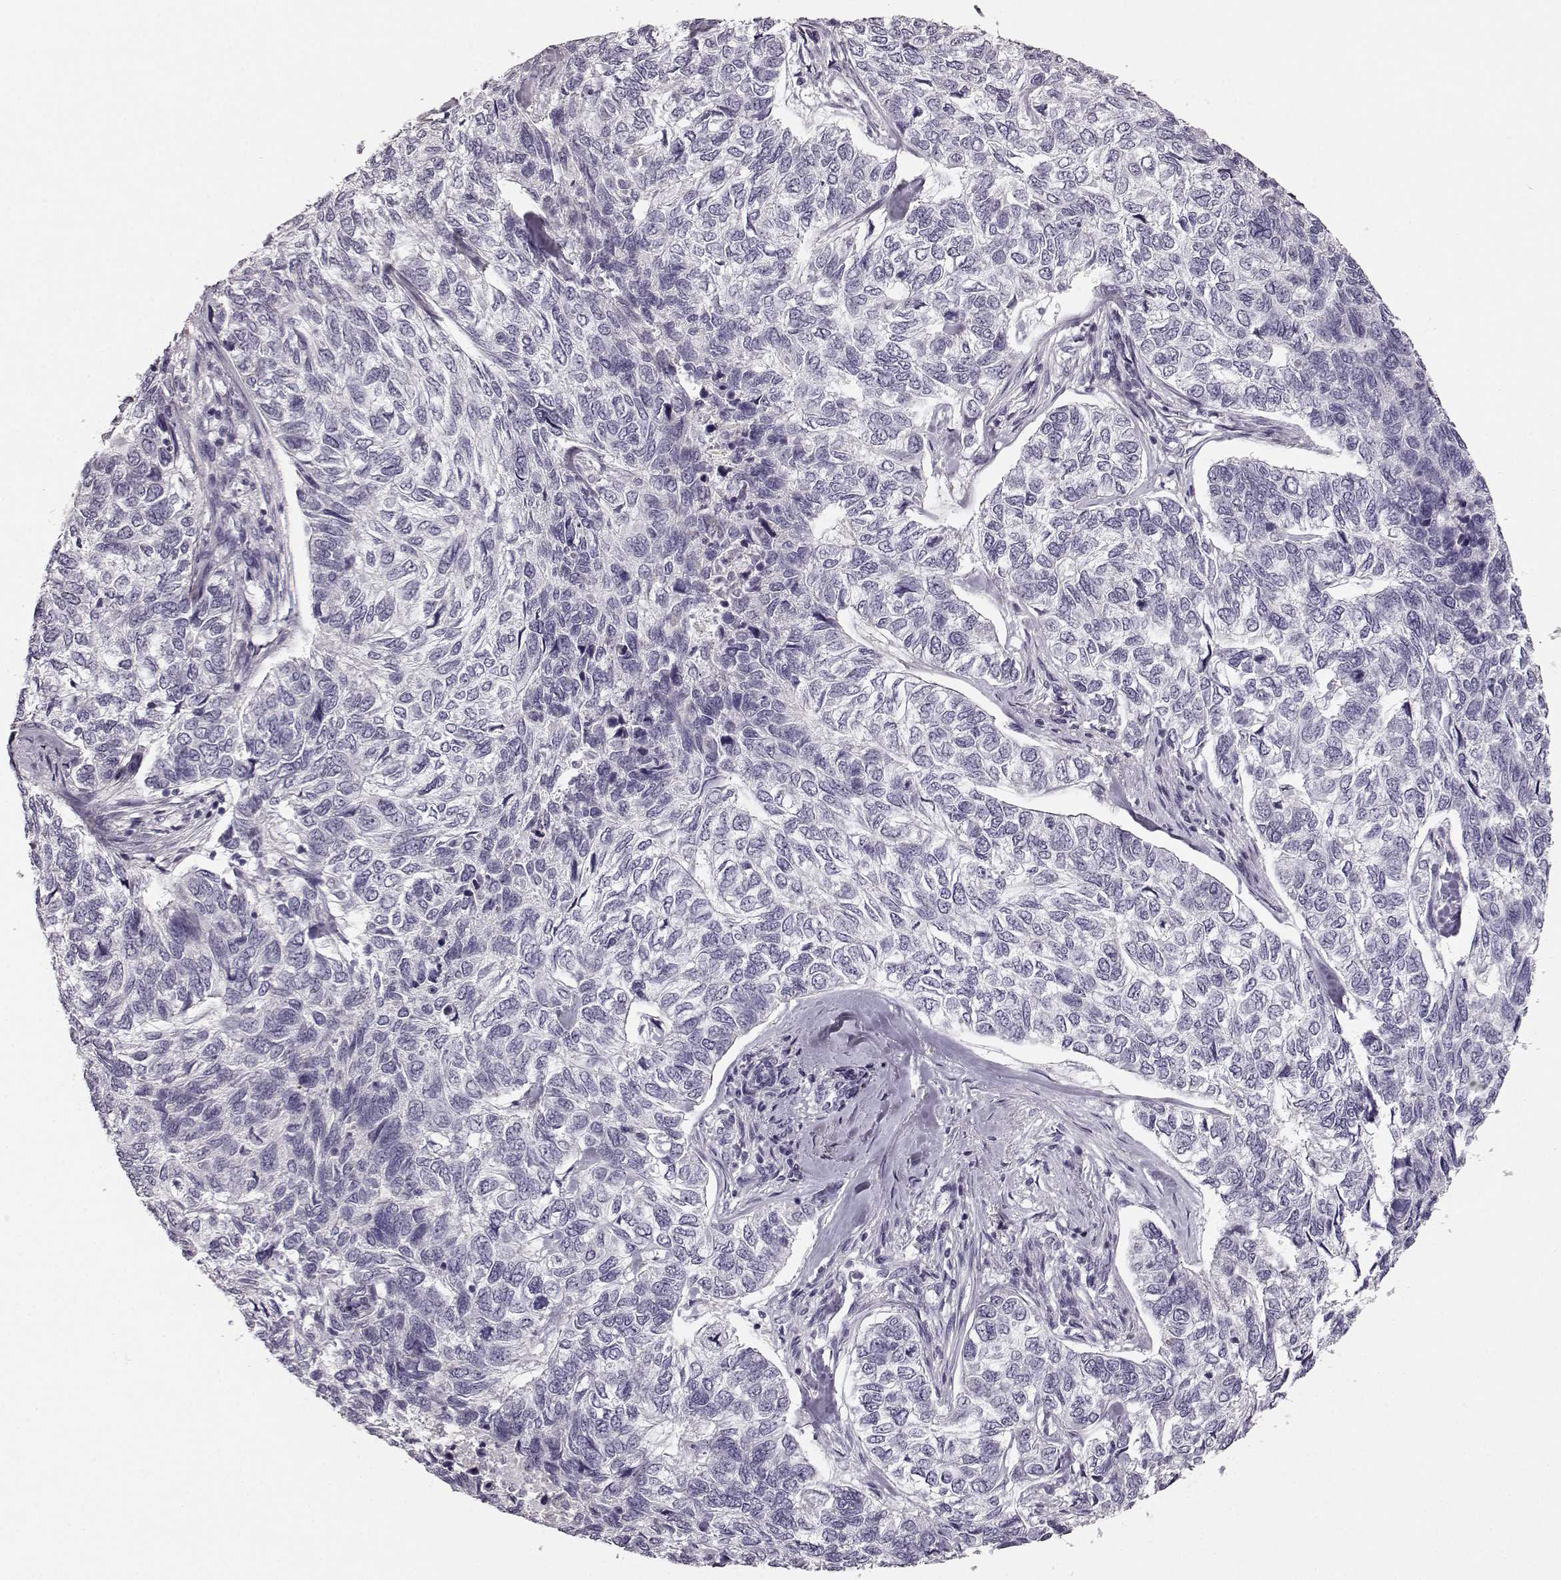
{"staining": {"intensity": "negative", "quantity": "none", "location": "none"}, "tissue": "skin cancer", "cell_type": "Tumor cells", "image_type": "cancer", "snomed": [{"axis": "morphology", "description": "Basal cell carcinoma"}, {"axis": "topography", "description": "Skin"}], "caption": "Basal cell carcinoma (skin) was stained to show a protein in brown. There is no significant expression in tumor cells.", "gene": "KIAA0319", "patient": {"sex": "female", "age": 65}}